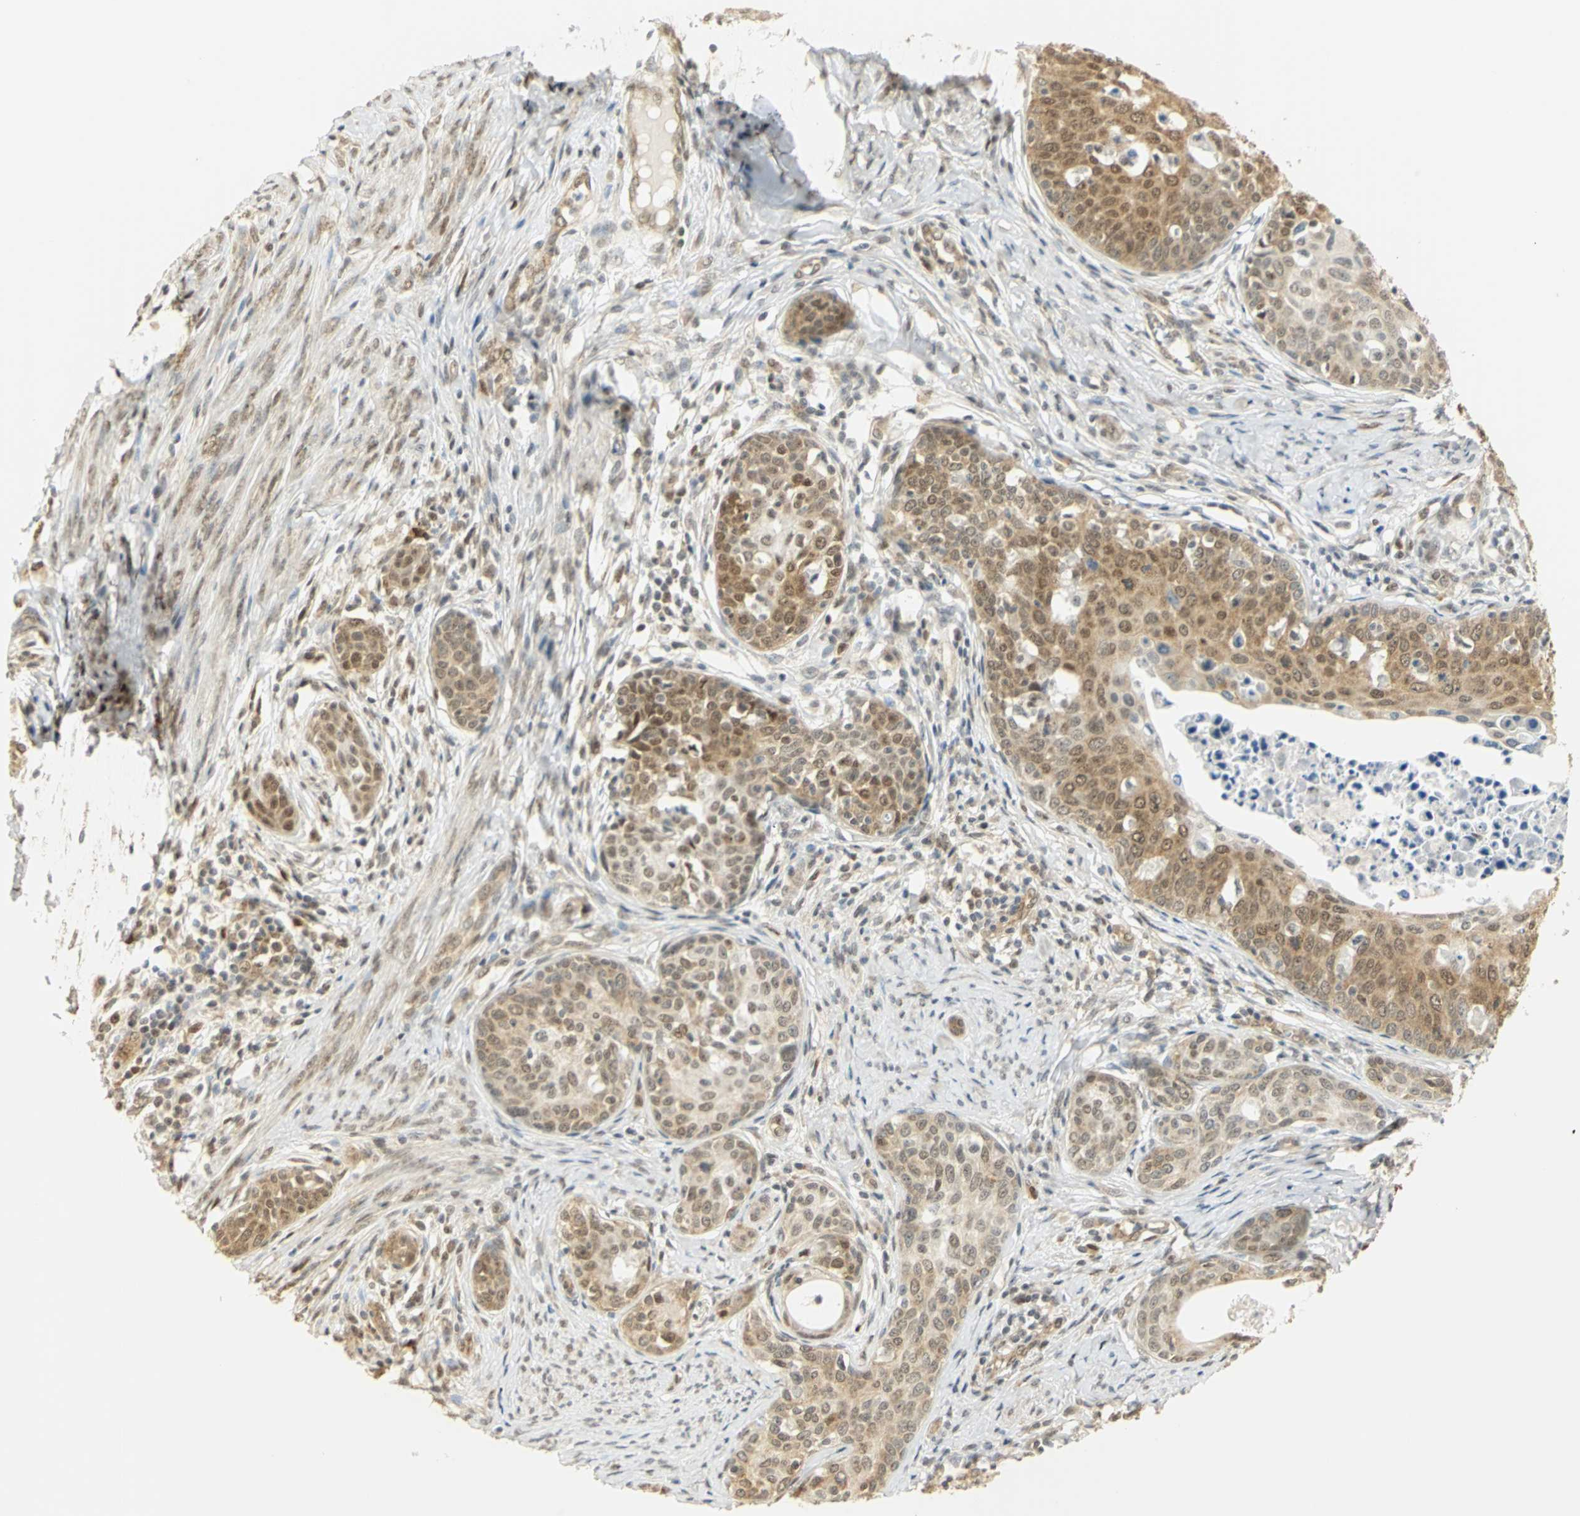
{"staining": {"intensity": "moderate", "quantity": "25%-75%", "location": "cytoplasmic/membranous,nuclear"}, "tissue": "cervical cancer", "cell_type": "Tumor cells", "image_type": "cancer", "snomed": [{"axis": "morphology", "description": "Squamous cell carcinoma, NOS"}, {"axis": "morphology", "description": "Adenocarcinoma, NOS"}, {"axis": "topography", "description": "Cervix"}], "caption": "There is medium levels of moderate cytoplasmic/membranous and nuclear positivity in tumor cells of cervical cancer (adenocarcinoma), as demonstrated by immunohistochemical staining (brown color).", "gene": "DDX5", "patient": {"sex": "female", "age": 52}}